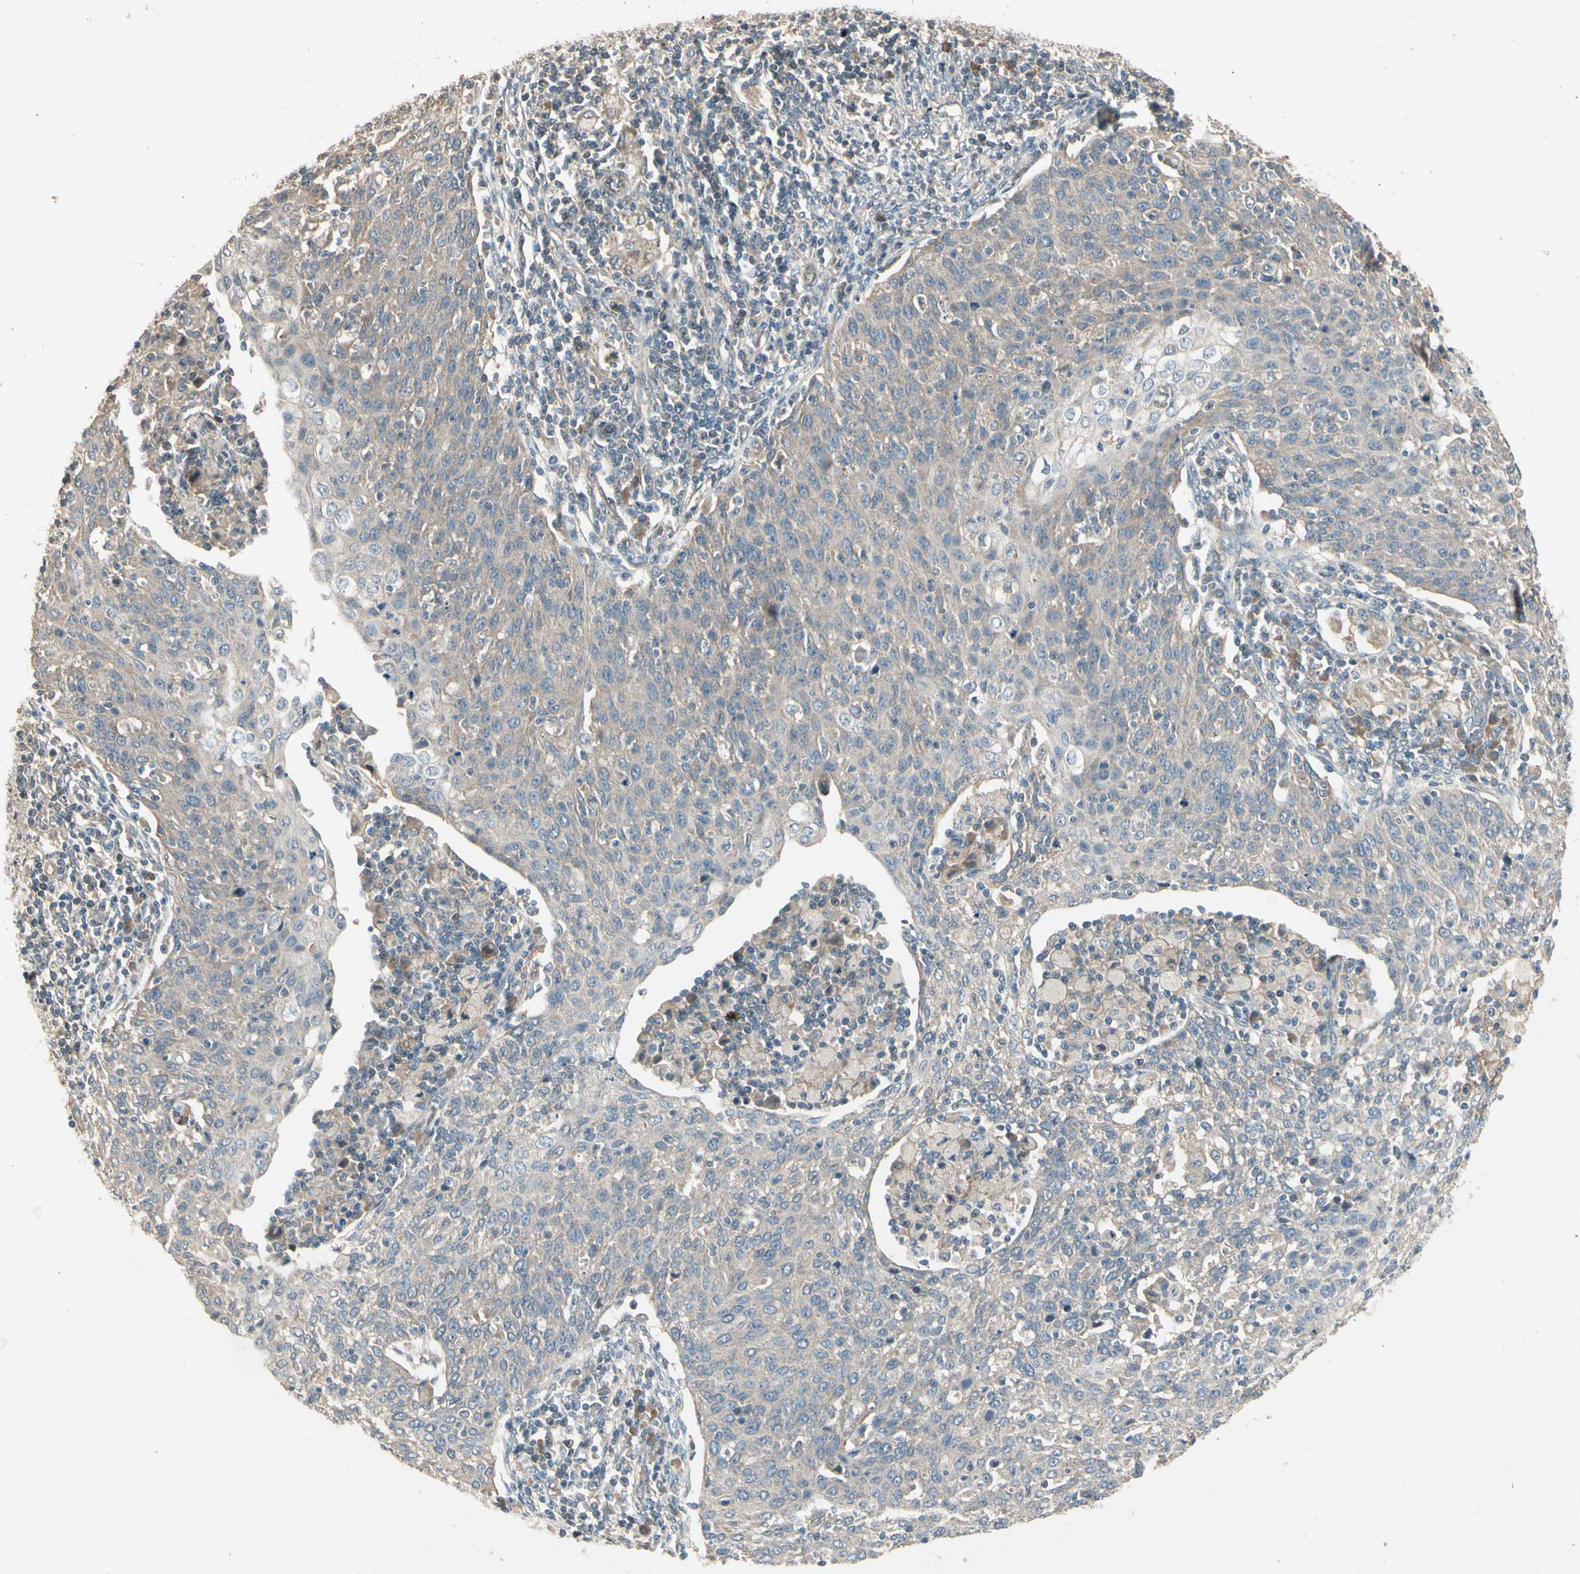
{"staining": {"intensity": "weak", "quantity": "<25%", "location": "cytoplasmic/membranous"}, "tissue": "cervical cancer", "cell_type": "Tumor cells", "image_type": "cancer", "snomed": [{"axis": "morphology", "description": "Squamous cell carcinoma, NOS"}, {"axis": "topography", "description": "Cervix"}], "caption": "A micrograph of human cervical cancer is negative for staining in tumor cells. Brightfield microscopy of IHC stained with DAB (brown) and hematoxylin (blue), captured at high magnification.", "gene": "ACVR1", "patient": {"sex": "female", "age": 38}}